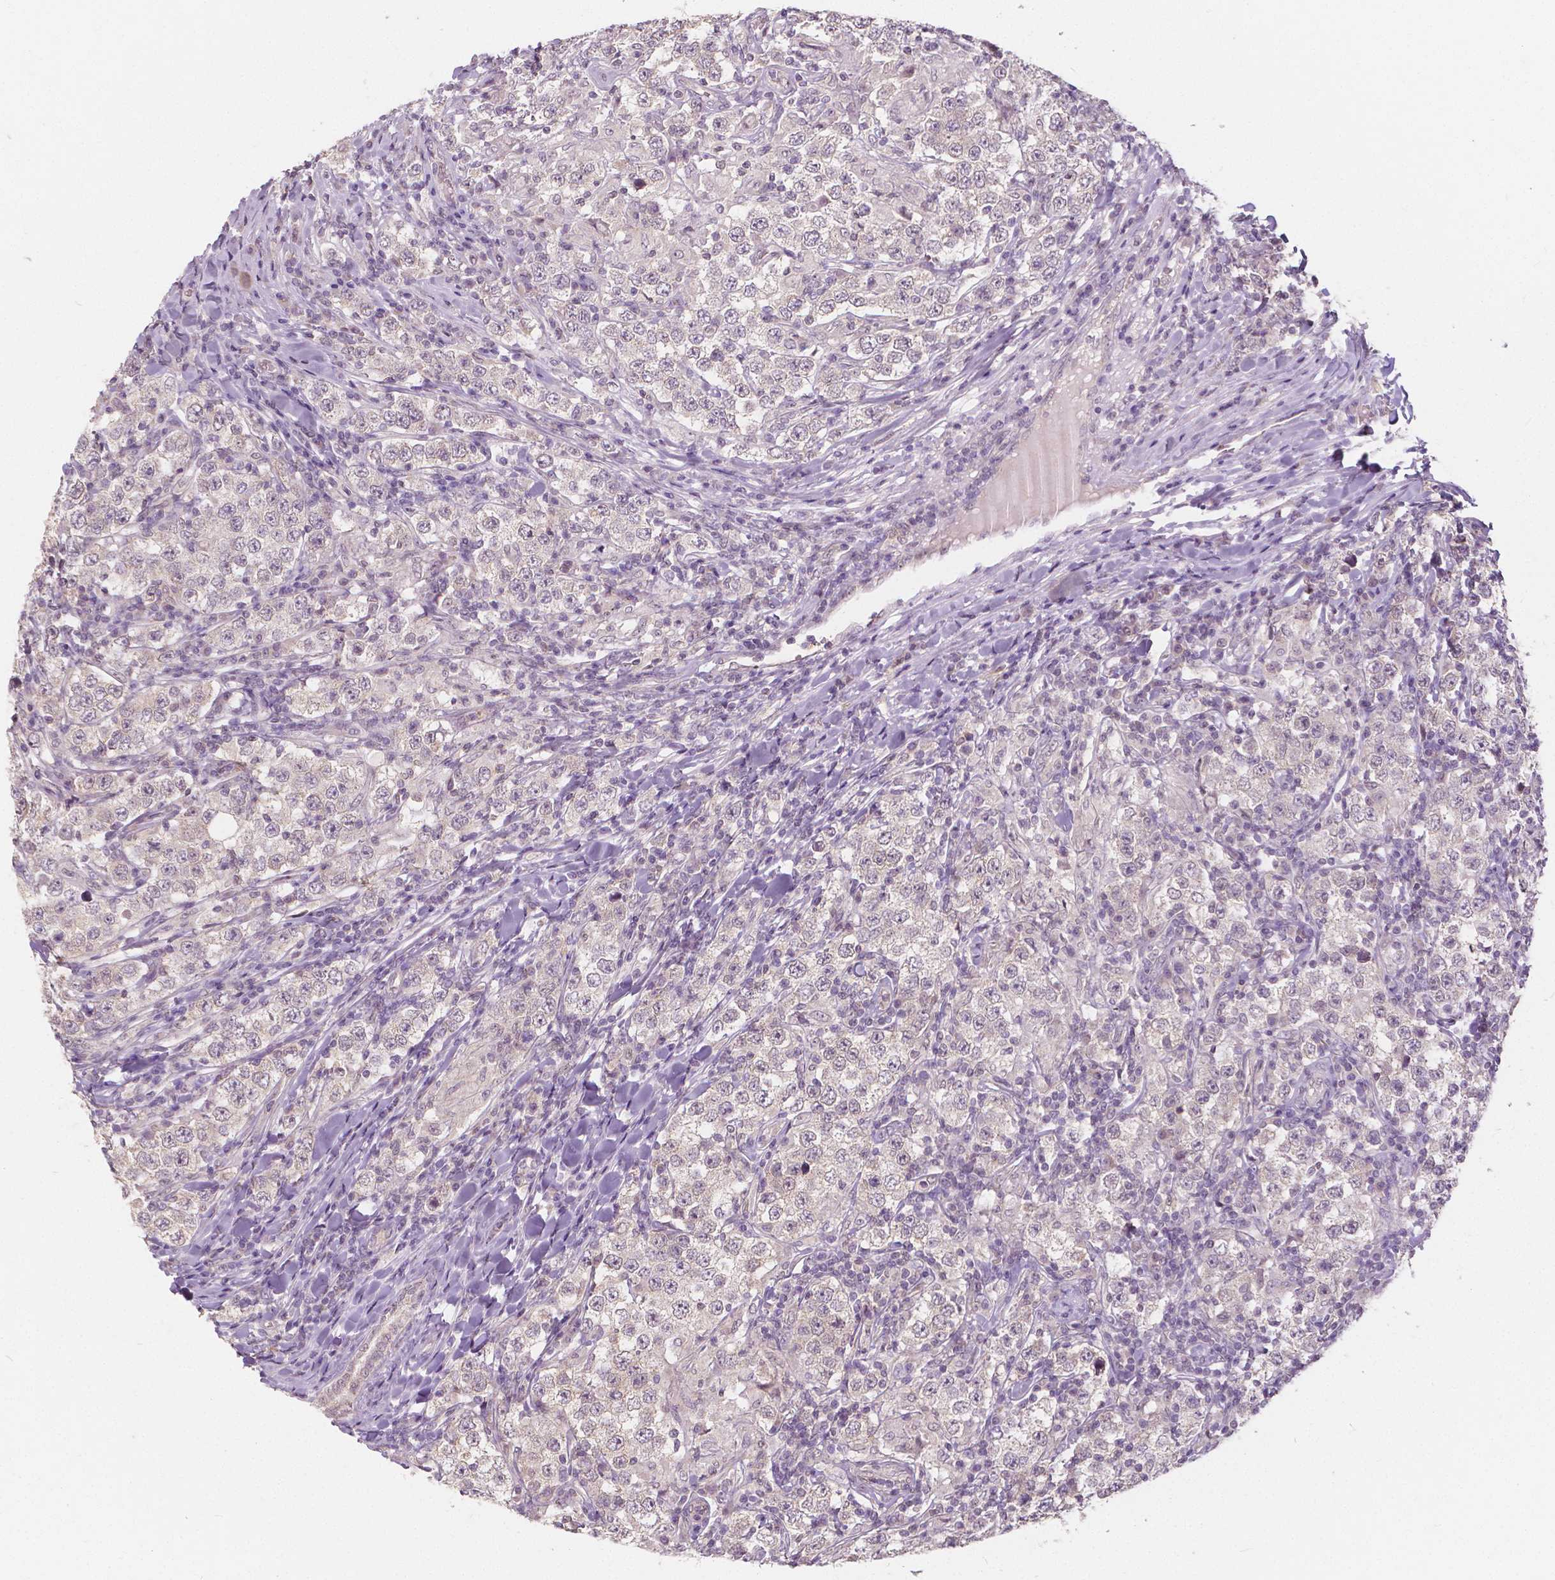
{"staining": {"intensity": "negative", "quantity": "none", "location": "none"}, "tissue": "testis cancer", "cell_type": "Tumor cells", "image_type": "cancer", "snomed": [{"axis": "morphology", "description": "Seminoma, NOS"}, {"axis": "morphology", "description": "Carcinoma, Embryonal, NOS"}, {"axis": "topography", "description": "Testis"}], "caption": "Photomicrograph shows no significant protein expression in tumor cells of testis seminoma.", "gene": "NAPRT", "patient": {"sex": "male", "age": 41}}